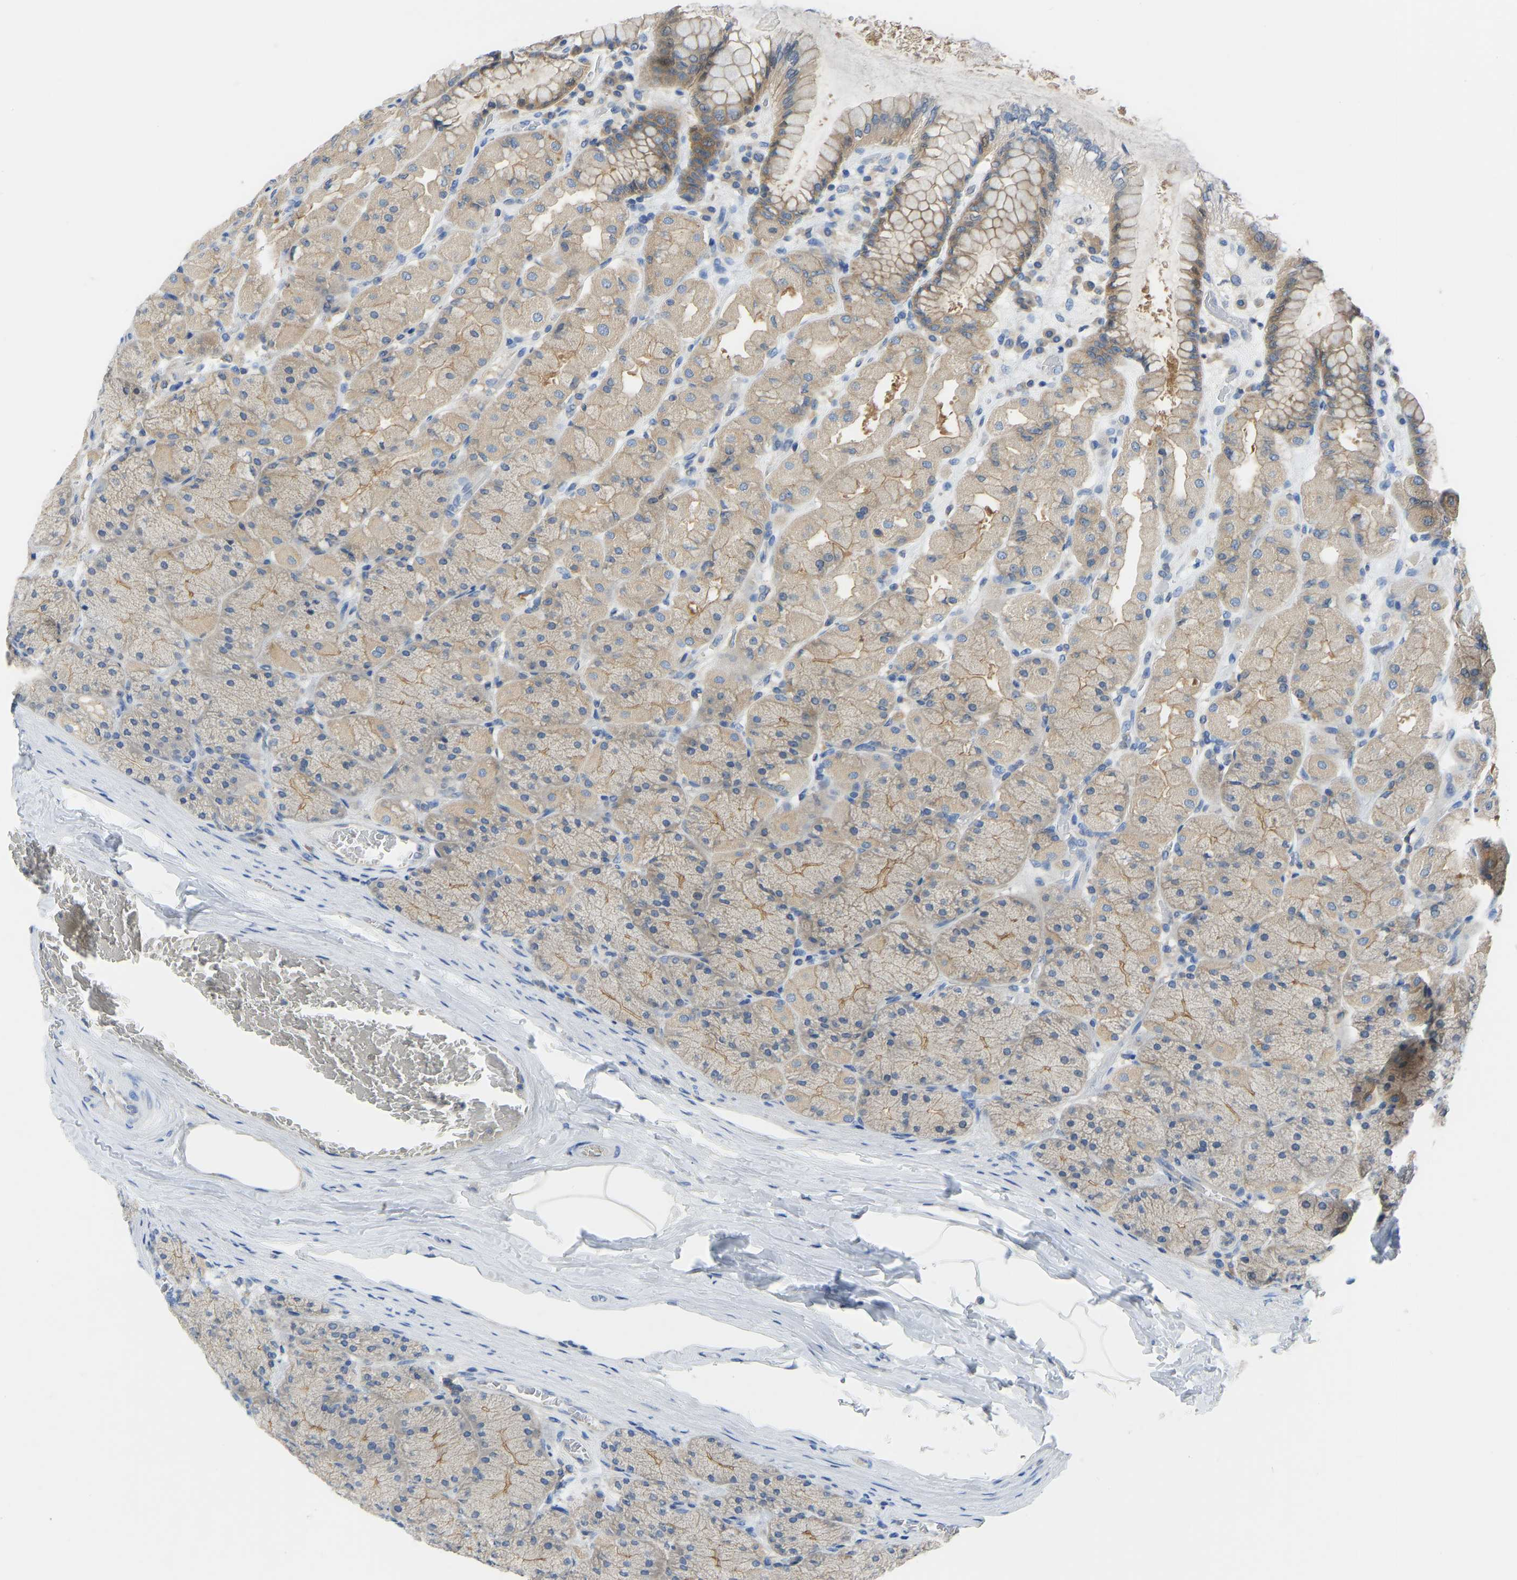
{"staining": {"intensity": "weak", "quantity": ">75%", "location": "cytoplasmic/membranous"}, "tissue": "stomach", "cell_type": "Glandular cells", "image_type": "normal", "snomed": [{"axis": "morphology", "description": "Normal tissue, NOS"}, {"axis": "topography", "description": "Stomach, upper"}], "caption": "Brown immunohistochemical staining in unremarkable stomach shows weak cytoplasmic/membranous positivity in about >75% of glandular cells. The staining was performed using DAB to visualize the protein expression in brown, while the nuclei were stained in blue with hematoxylin (Magnification: 20x).", "gene": "PPP3CA", "patient": {"sex": "female", "age": 56}}